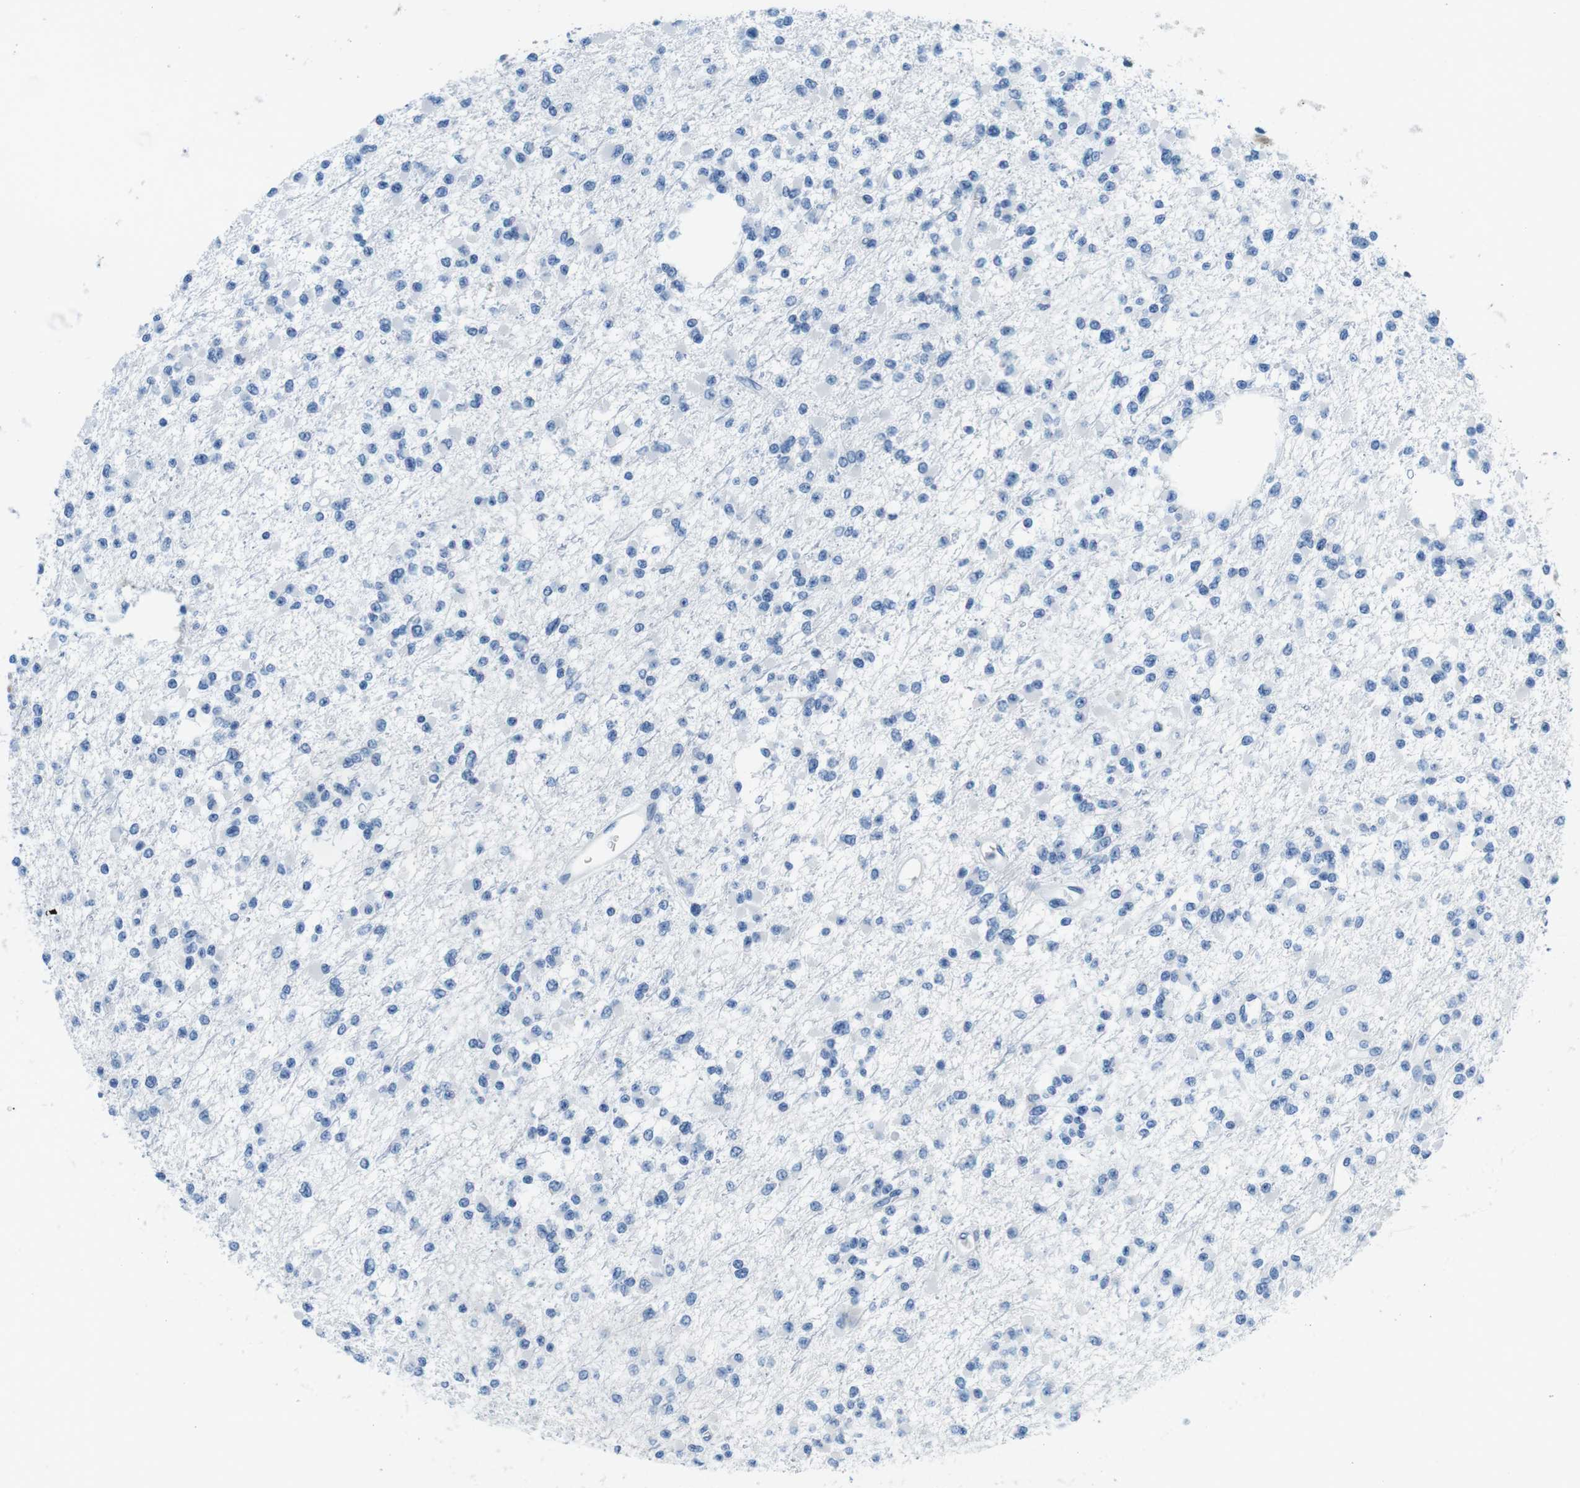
{"staining": {"intensity": "negative", "quantity": "none", "location": "none"}, "tissue": "glioma", "cell_type": "Tumor cells", "image_type": "cancer", "snomed": [{"axis": "morphology", "description": "Glioma, malignant, Low grade"}, {"axis": "topography", "description": "Brain"}], "caption": "Human glioma stained for a protein using immunohistochemistry (IHC) demonstrates no positivity in tumor cells.", "gene": "IGHD", "patient": {"sex": "female", "age": 22}}